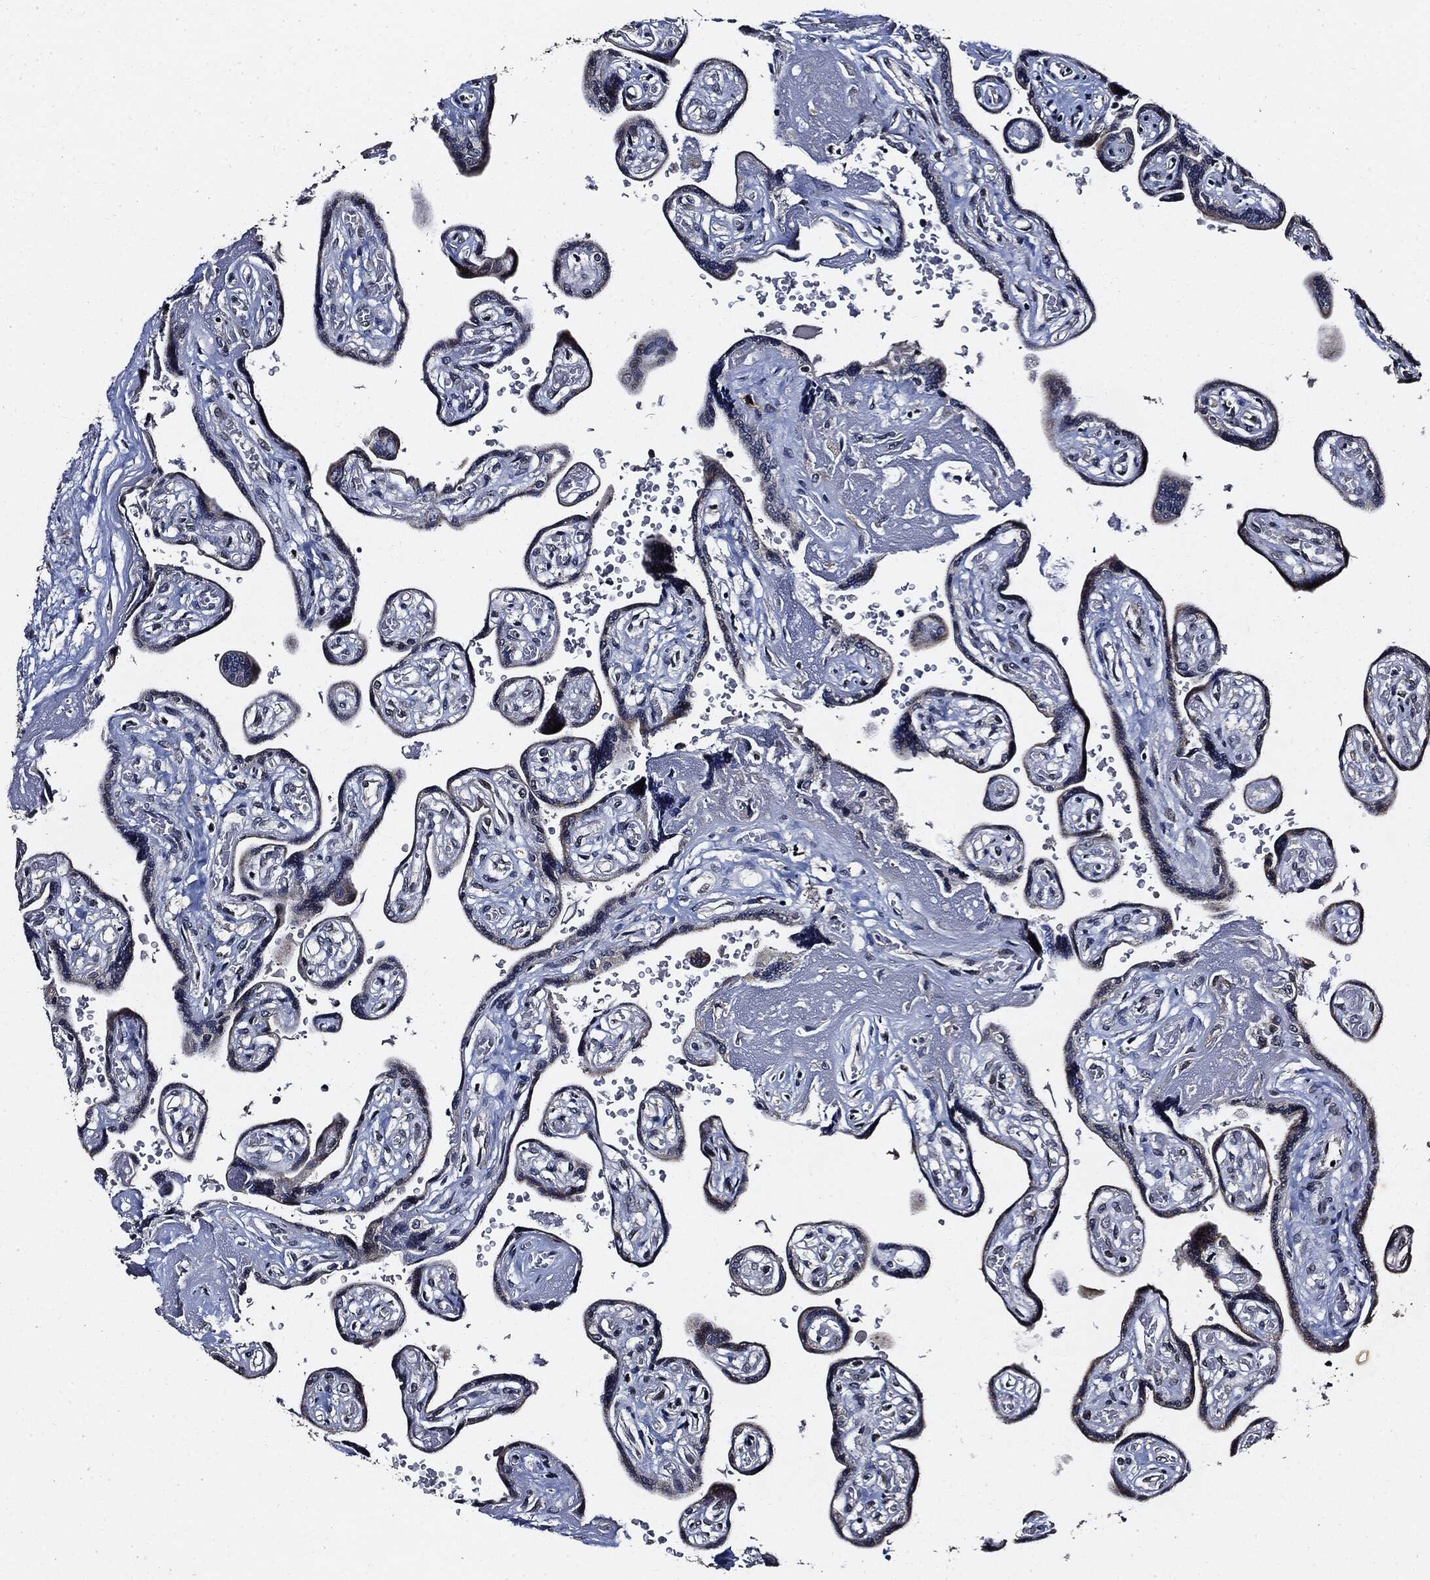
{"staining": {"intensity": "moderate", "quantity": "<25%", "location": "cytoplasmic/membranous,nuclear"}, "tissue": "placenta", "cell_type": "Decidual cells", "image_type": "normal", "snomed": [{"axis": "morphology", "description": "Normal tissue, NOS"}, {"axis": "topography", "description": "Placenta"}], "caption": "This micrograph demonstrates normal placenta stained with immunohistochemistry (IHC) to label a protein in brown. The cytoplasmic/membranous,nuclear of decidual cells show moderate positivity for the protein. Nuclei are counter-stained blue.", "gene": "SUGT1", "patient": {"sex": "female", "age": 32}}